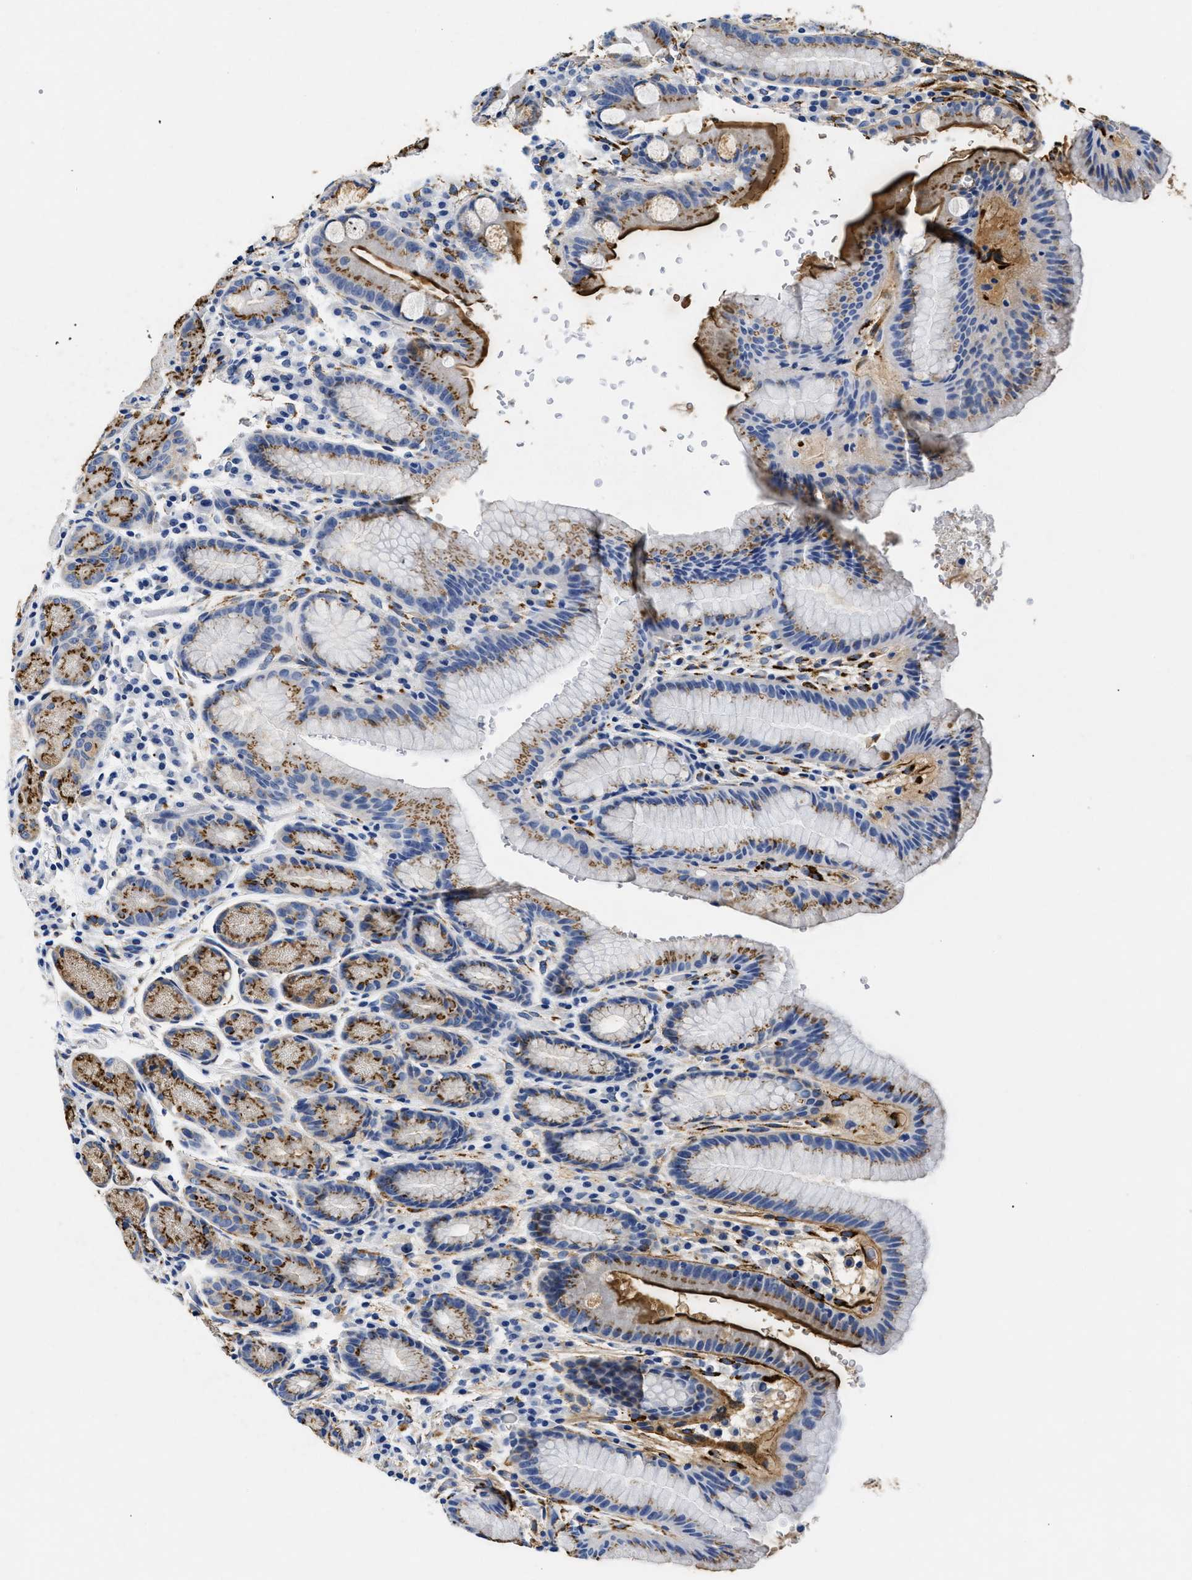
{"staining": {"intensity": "strong", "quantity": "25%-75%", "location": "cytoplasmic/membranous"}, "tissue": "stomach", "cell_type": "Glandular cells", "image_type": "normal", "snomed": [{"axis": "morphology", "description": "Normal tissue, NOS"}, {"axis": "topography", "description": "Stomach, lower"}], "caption": "An immunohistochemistry (IHC) histopathology image of unremarkable tissue is shown. Protein staining in brown shows strong cytoplasmic/membranous positivity in stomach within glandular cells. Immunohistochemistry stains the protein of interest in brown and the nuclei are stained blue.", "gene": "LAMA3", "patient": {"sex": "male", "age": 52}}